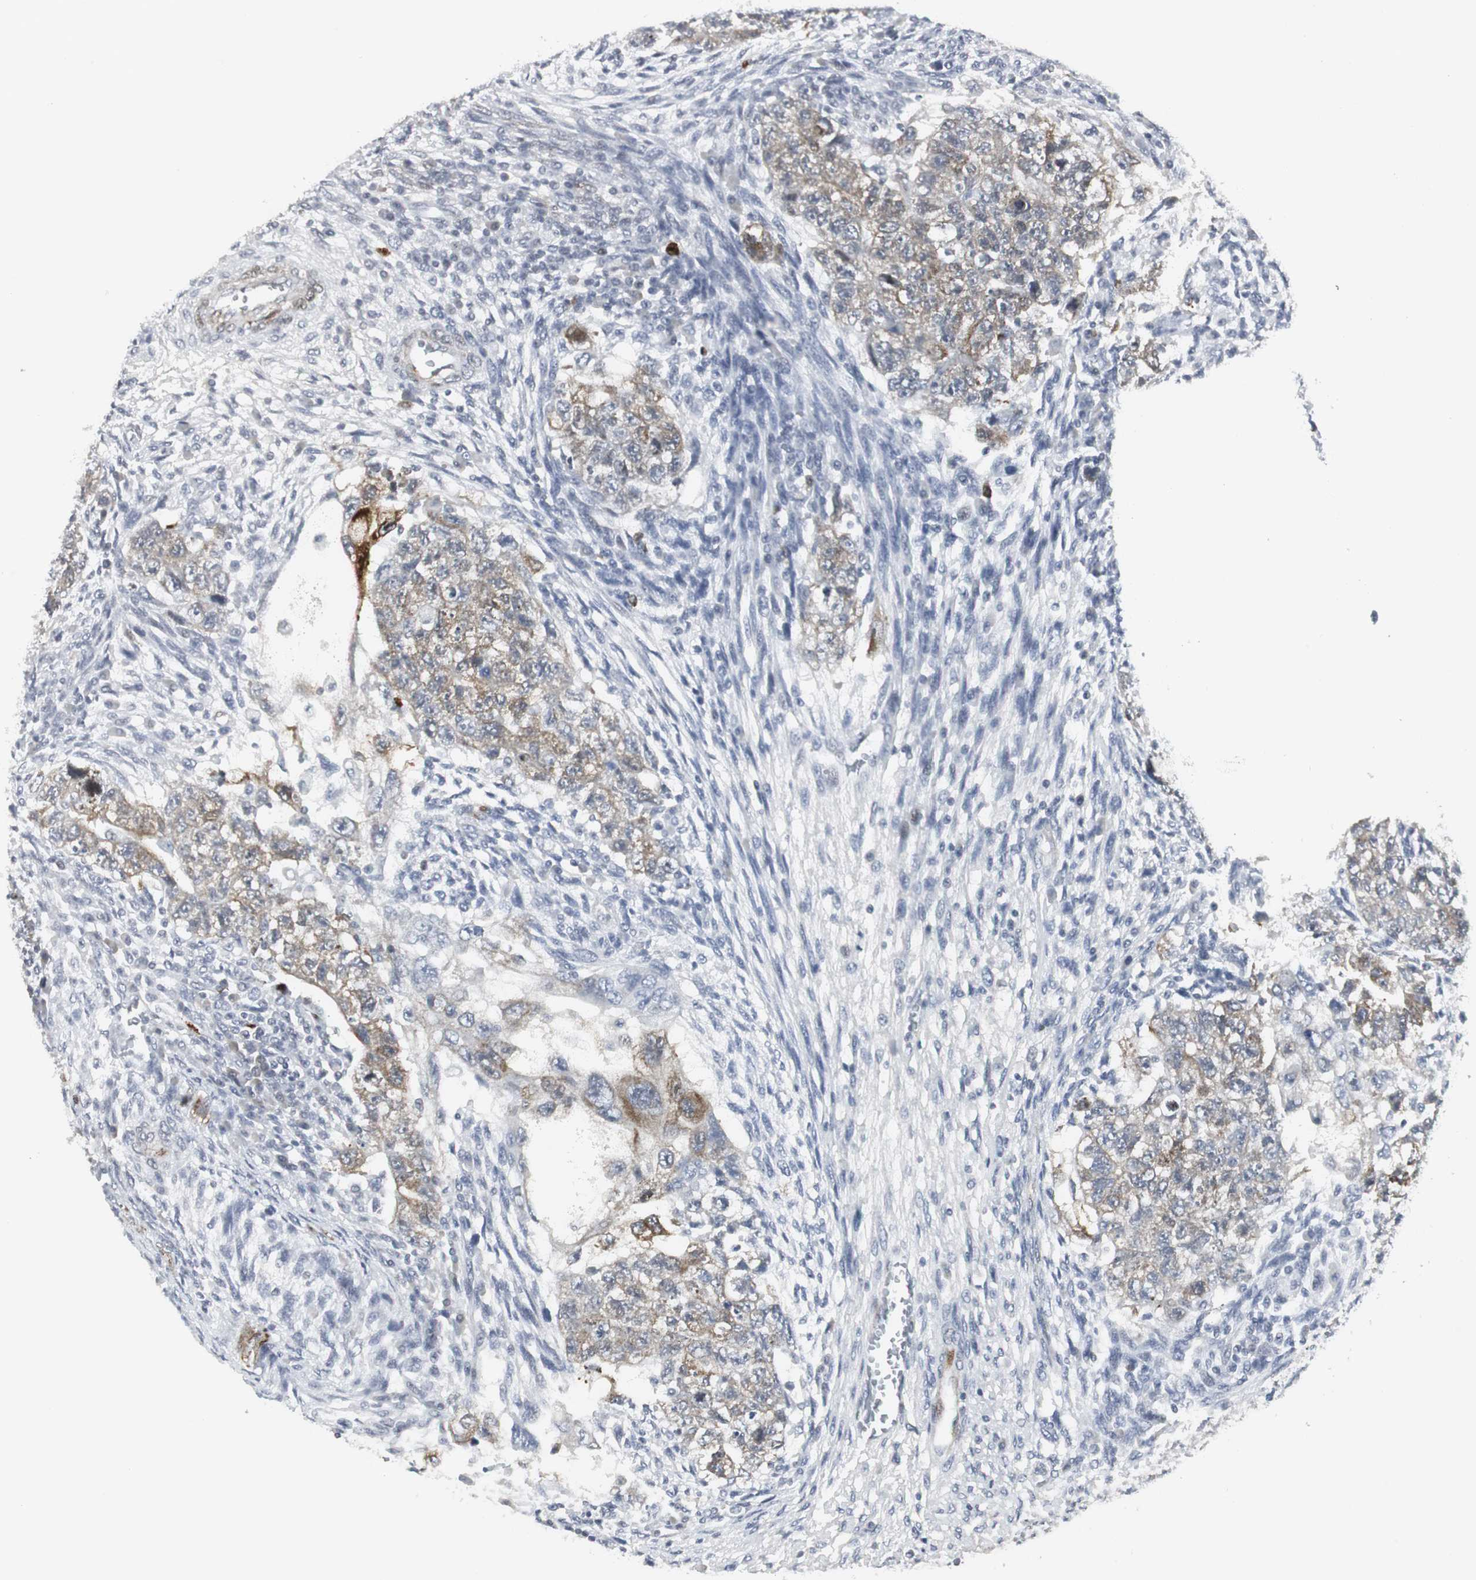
{"staining": {"intensity": "weak", "quantity": "25%-75%", "location": "cytoplasmic/membranous"}, "tissue": "testis cancer", "cell_type": "Tumor cells", "image_type": "cancer", "snomed": [{"axis": "morphology", "description": "Normal tissue, NOS"}, {"axis": "morphology", "description": "Carcinoma, Embryonal, NOS"}, {"axis": "topography", "description": "Testis"}], "caption": "Human embryonal carcinoma (testis) stained for a protein (brown) reveals weak cytoplasmic/membranous positive positivity in about 25%-75% of tumor cells.", "gene": "PPP1R14A", "patient": {"sex": "male", "age": 36}}